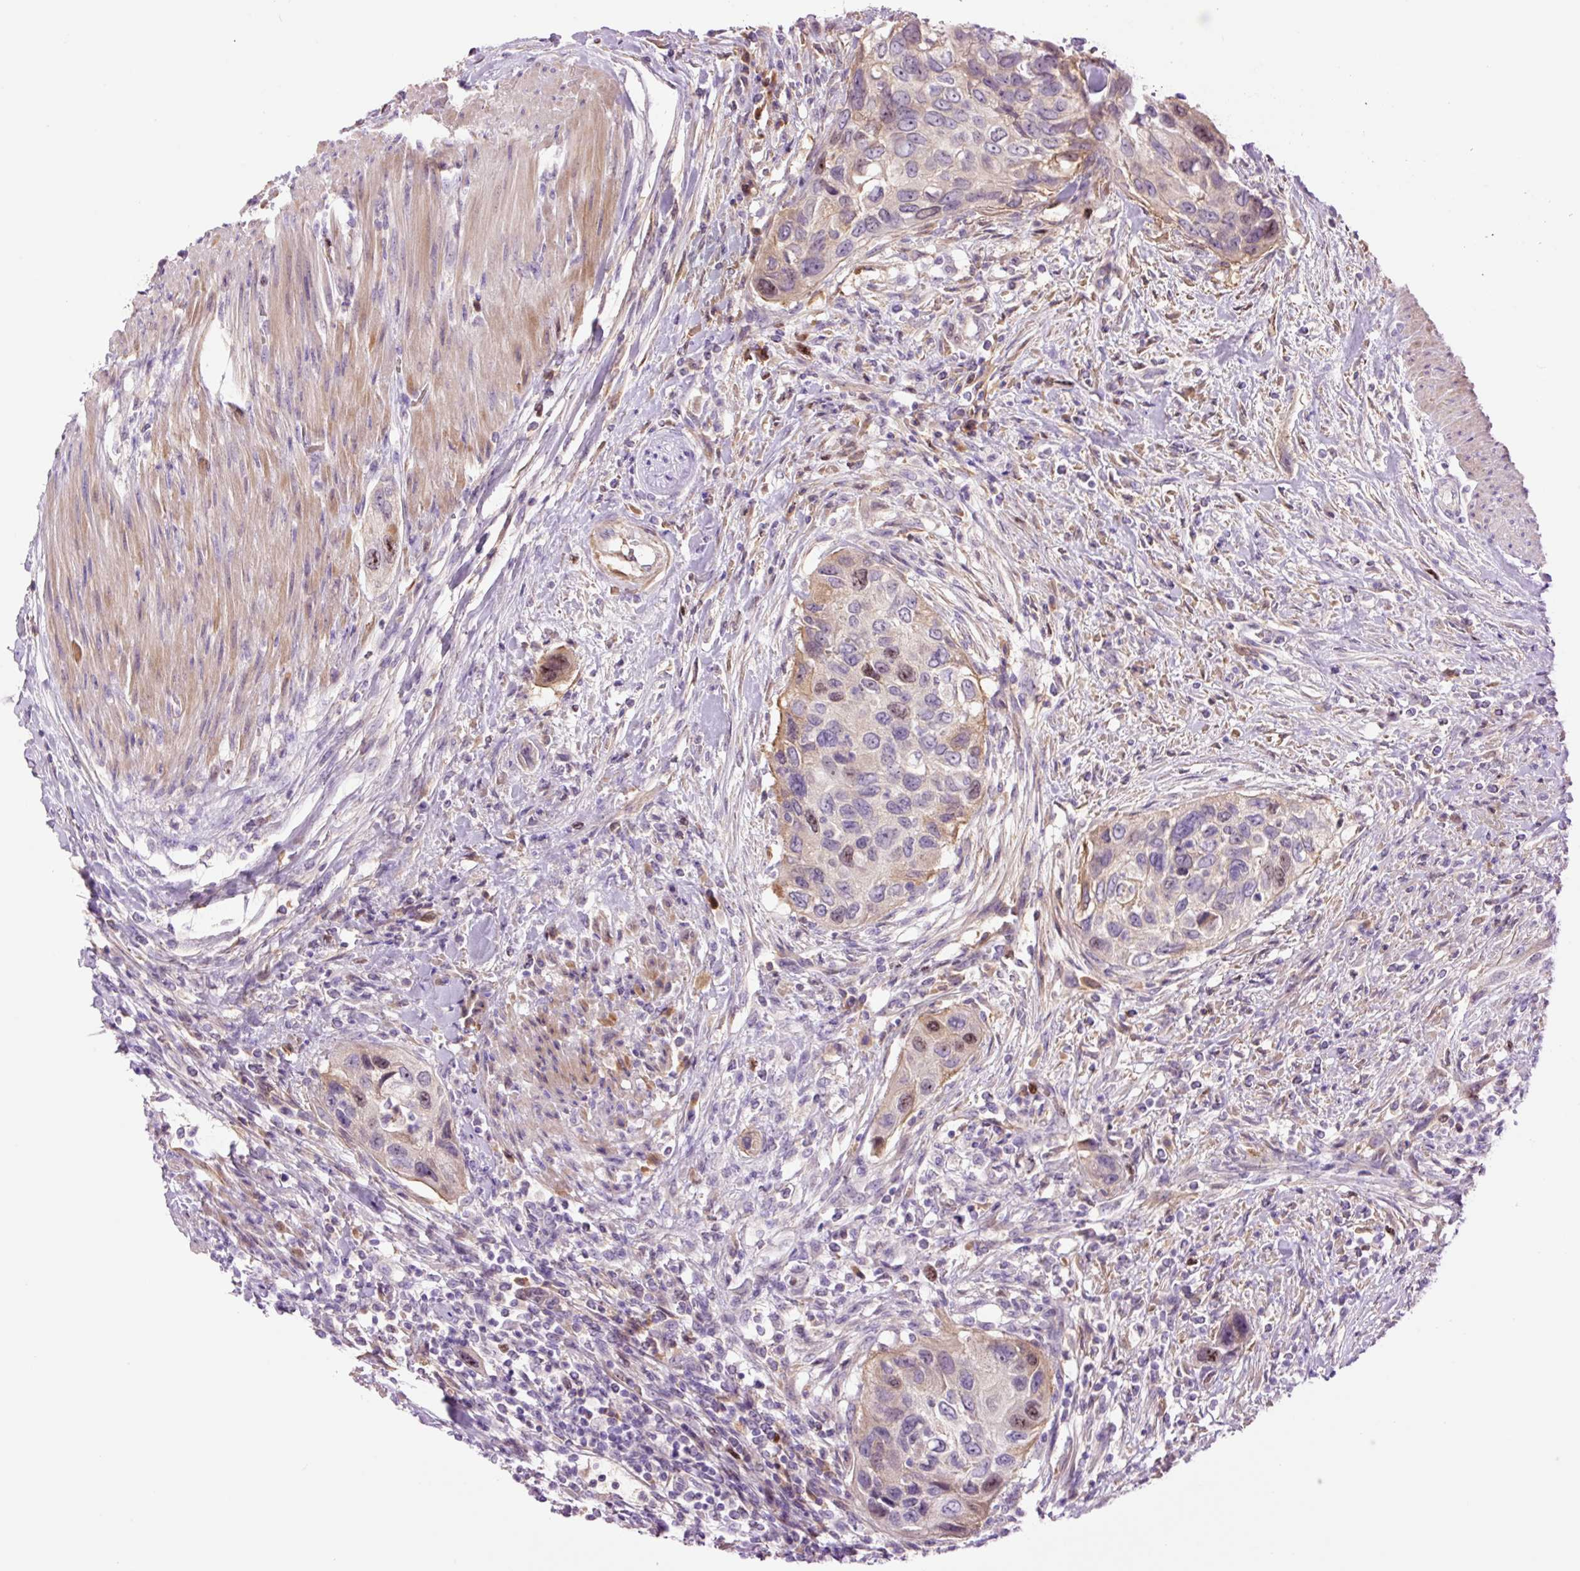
{"staining": {"intensity": "weak", "quantity": "<25%", "location": "cytoplasmic/membranous,nuclear"}, "tissue": "urothelial cancer", "cell_type": "Tumor cells", "image_type": "cancer", "snomed": [{"axis": "morphology", "description": "Urothelial carcinoma, High grade"}, {"axis": "topography", "description": "Urinary bladder"}], "caption": "IHC of high-grade urothelial carcinoma exhibits no staining in tumor cells.", "gene": "DPPA4", "patient": {"sex": "female", "age": 60}}